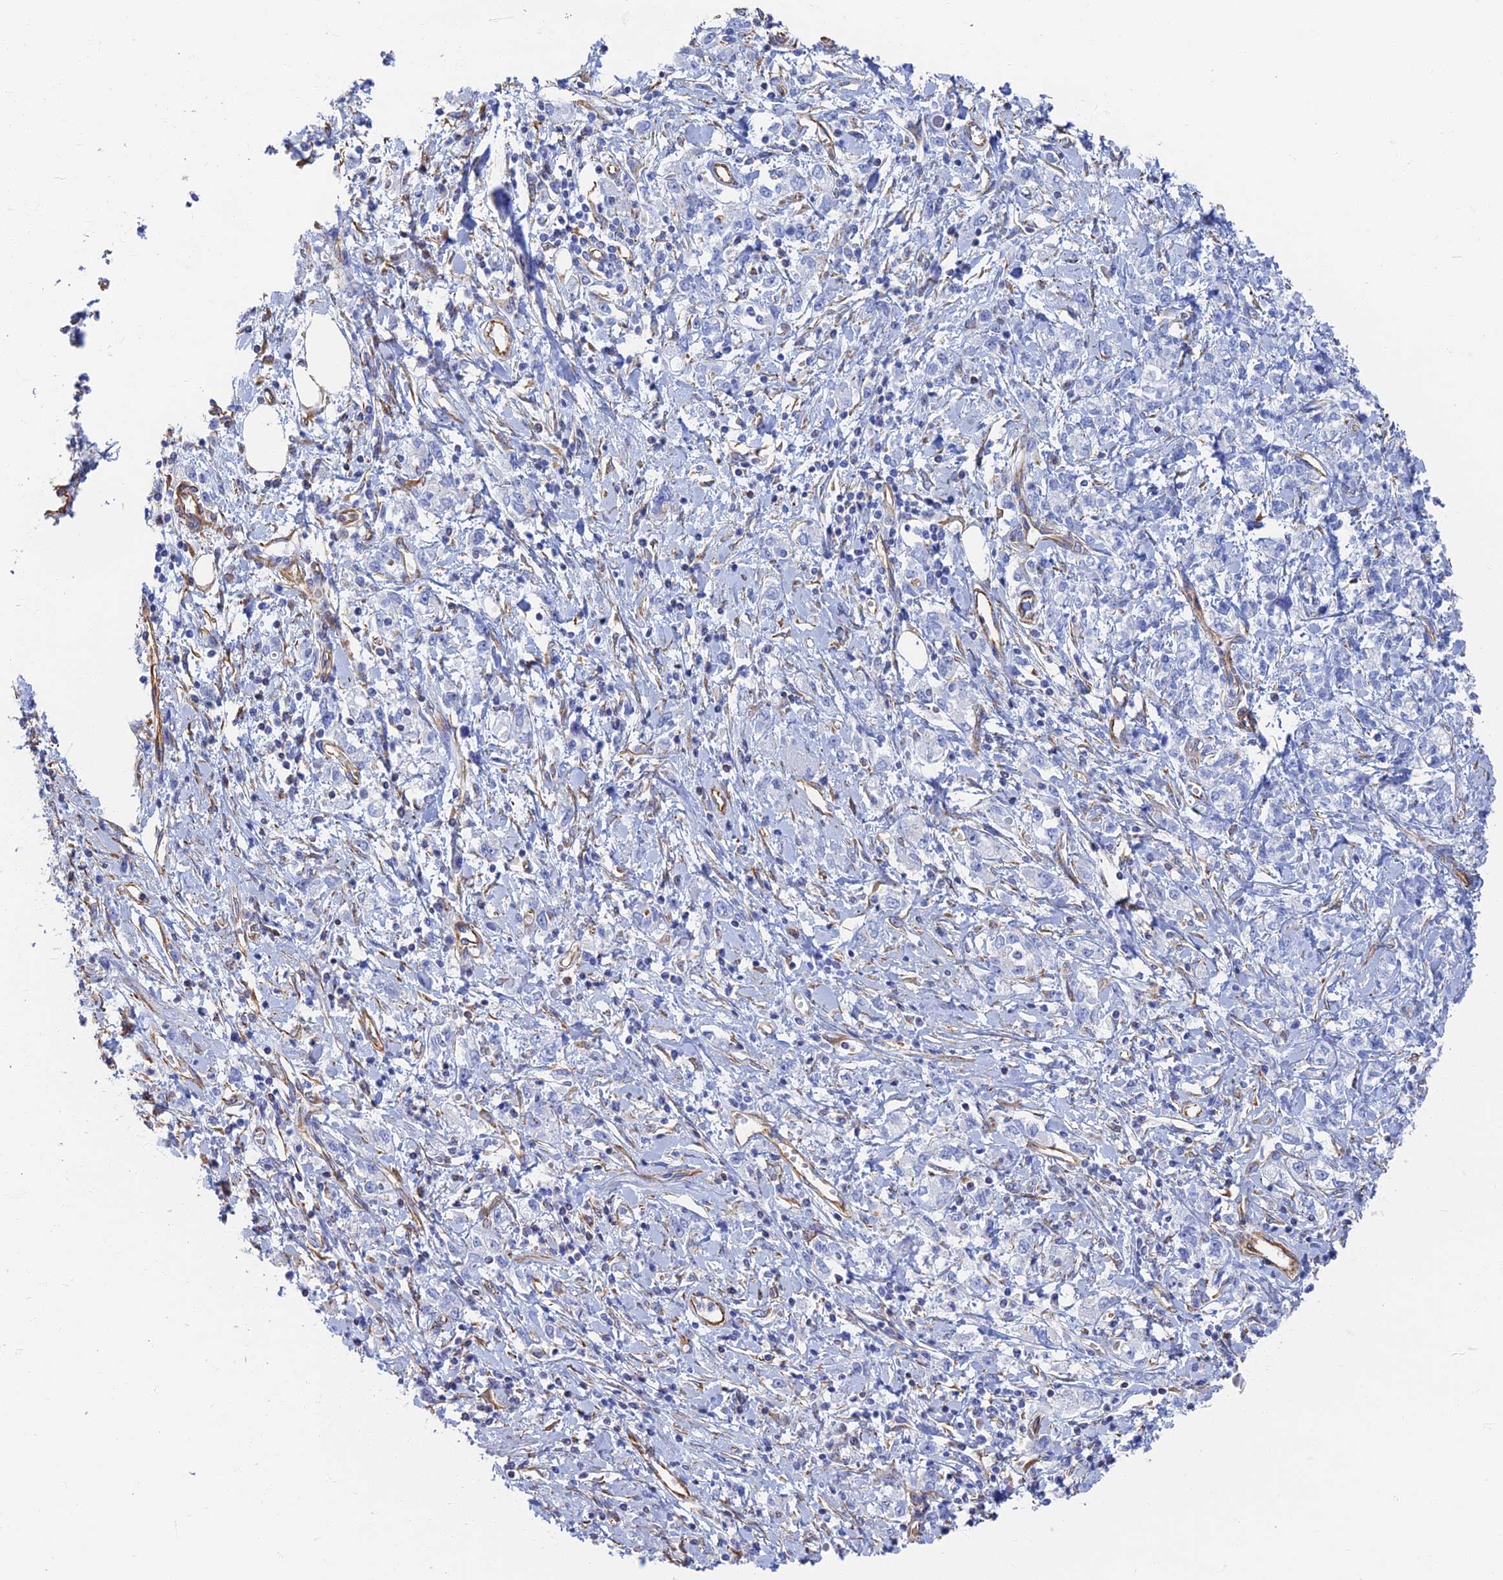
{"staining": {"intensity": "negative", "quantity": "none", "location": "none"}, "tissue": "stomach cancer", "cell_type": "Tumor cells", "image_type": "cancer", "snomed": [{"axis": "morphology", "description": "Adenocarcinoma, NOS"}, {"axis": "topography", "description": "Stomach"}], "caption": "Protein analysis of stomach adenocarcinoma reveals no significant expression in tumor cells.", "gene": "RMC1", "patient": {"sex": "female", "age": 76}}